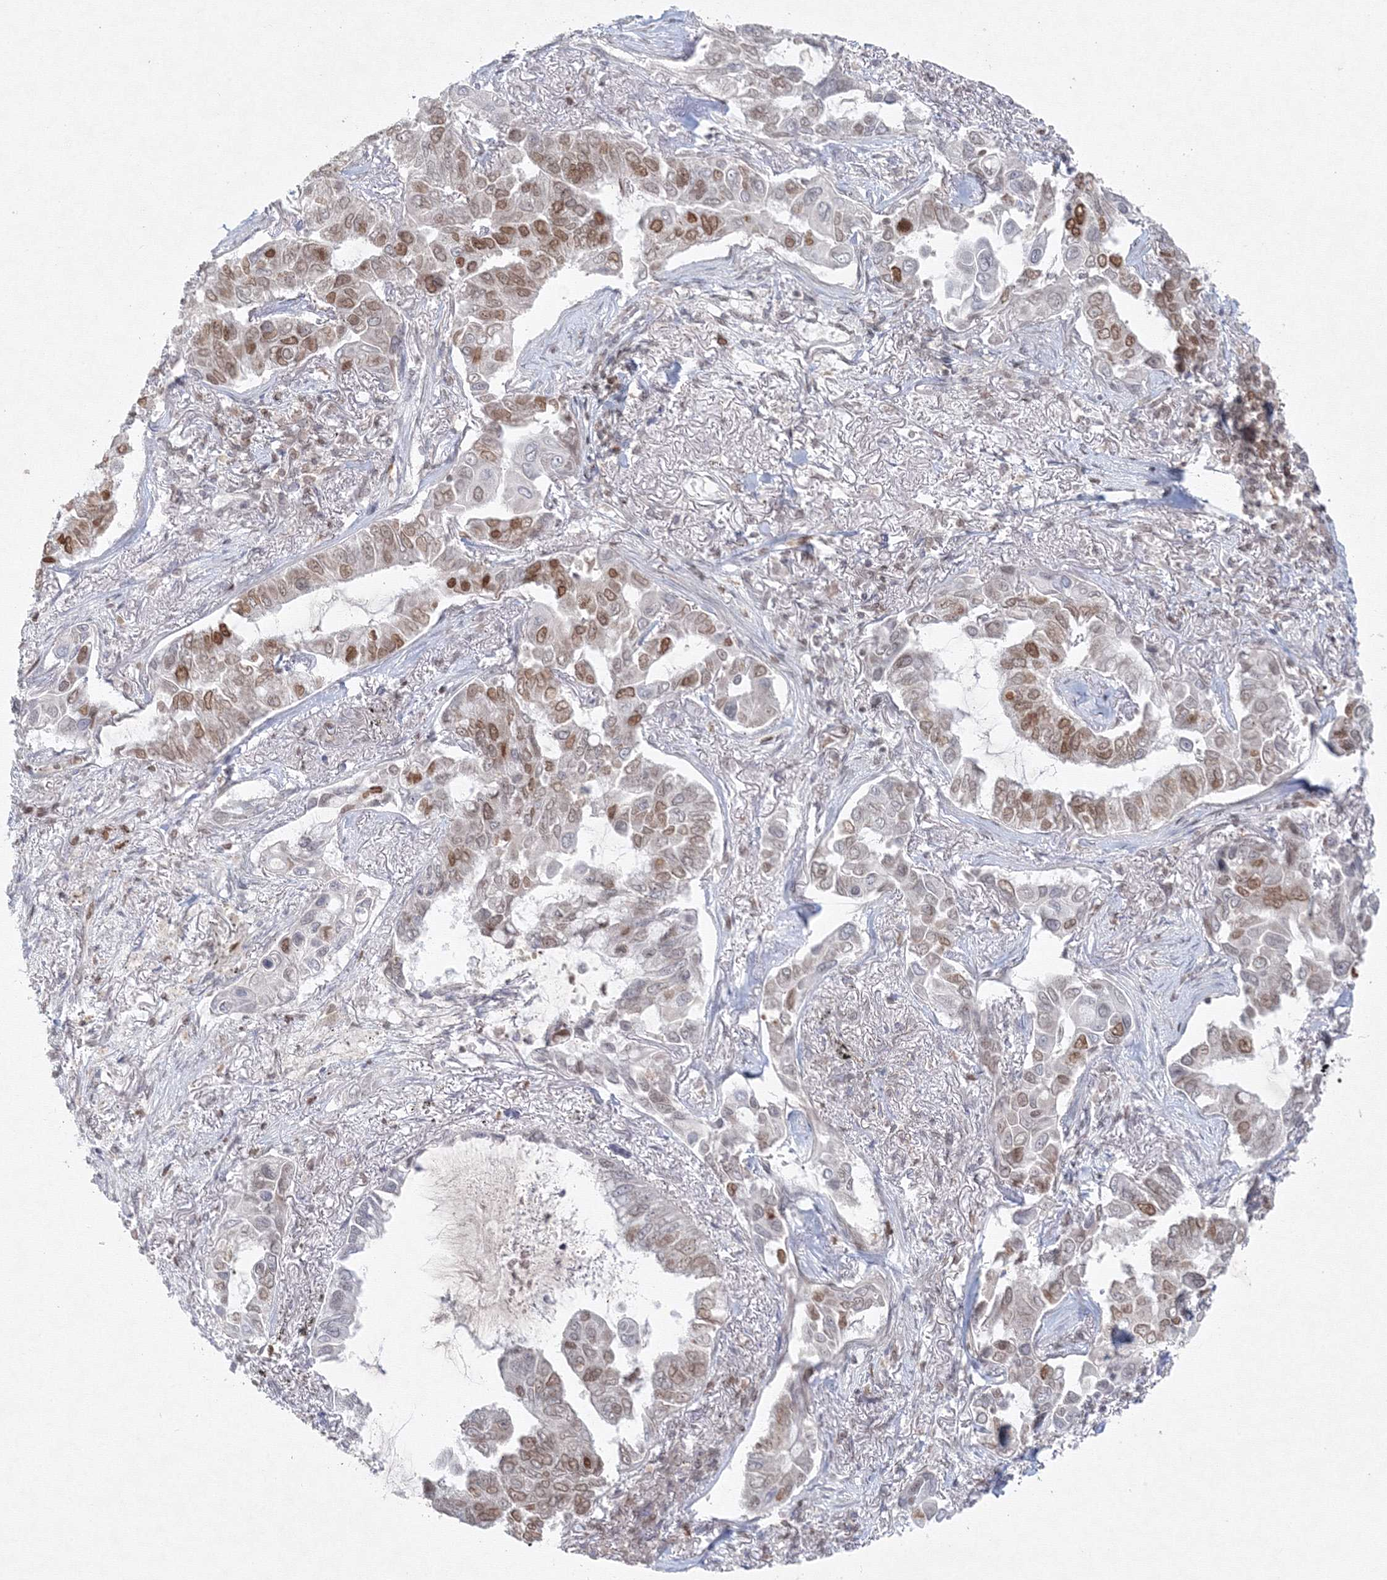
{"staining": {"intensity": "moderate", "quantity": "25%-75%", "location": "nuclear"}, "tissue": "lung cancer", "cell_type": "Tumor cells", "image_type": "cancer", "snomed": [{"axis": "morphology", "description": "Adenocarcinoma, NOS"}, {"axis": "topography", "description": "Lung"}], "caption": "Immunohistochemistry (IHC) photomicrograph of neoplastic tissue: lung adenocarcinoma stained using immunohistochemistry shows medium levels of moderate protein expression localized specifically in the nuclear of tumor cells, appearing as a nuclear brown color.", "gene": "KIF4A", "patient": {"sex": "male", "age": 64}}